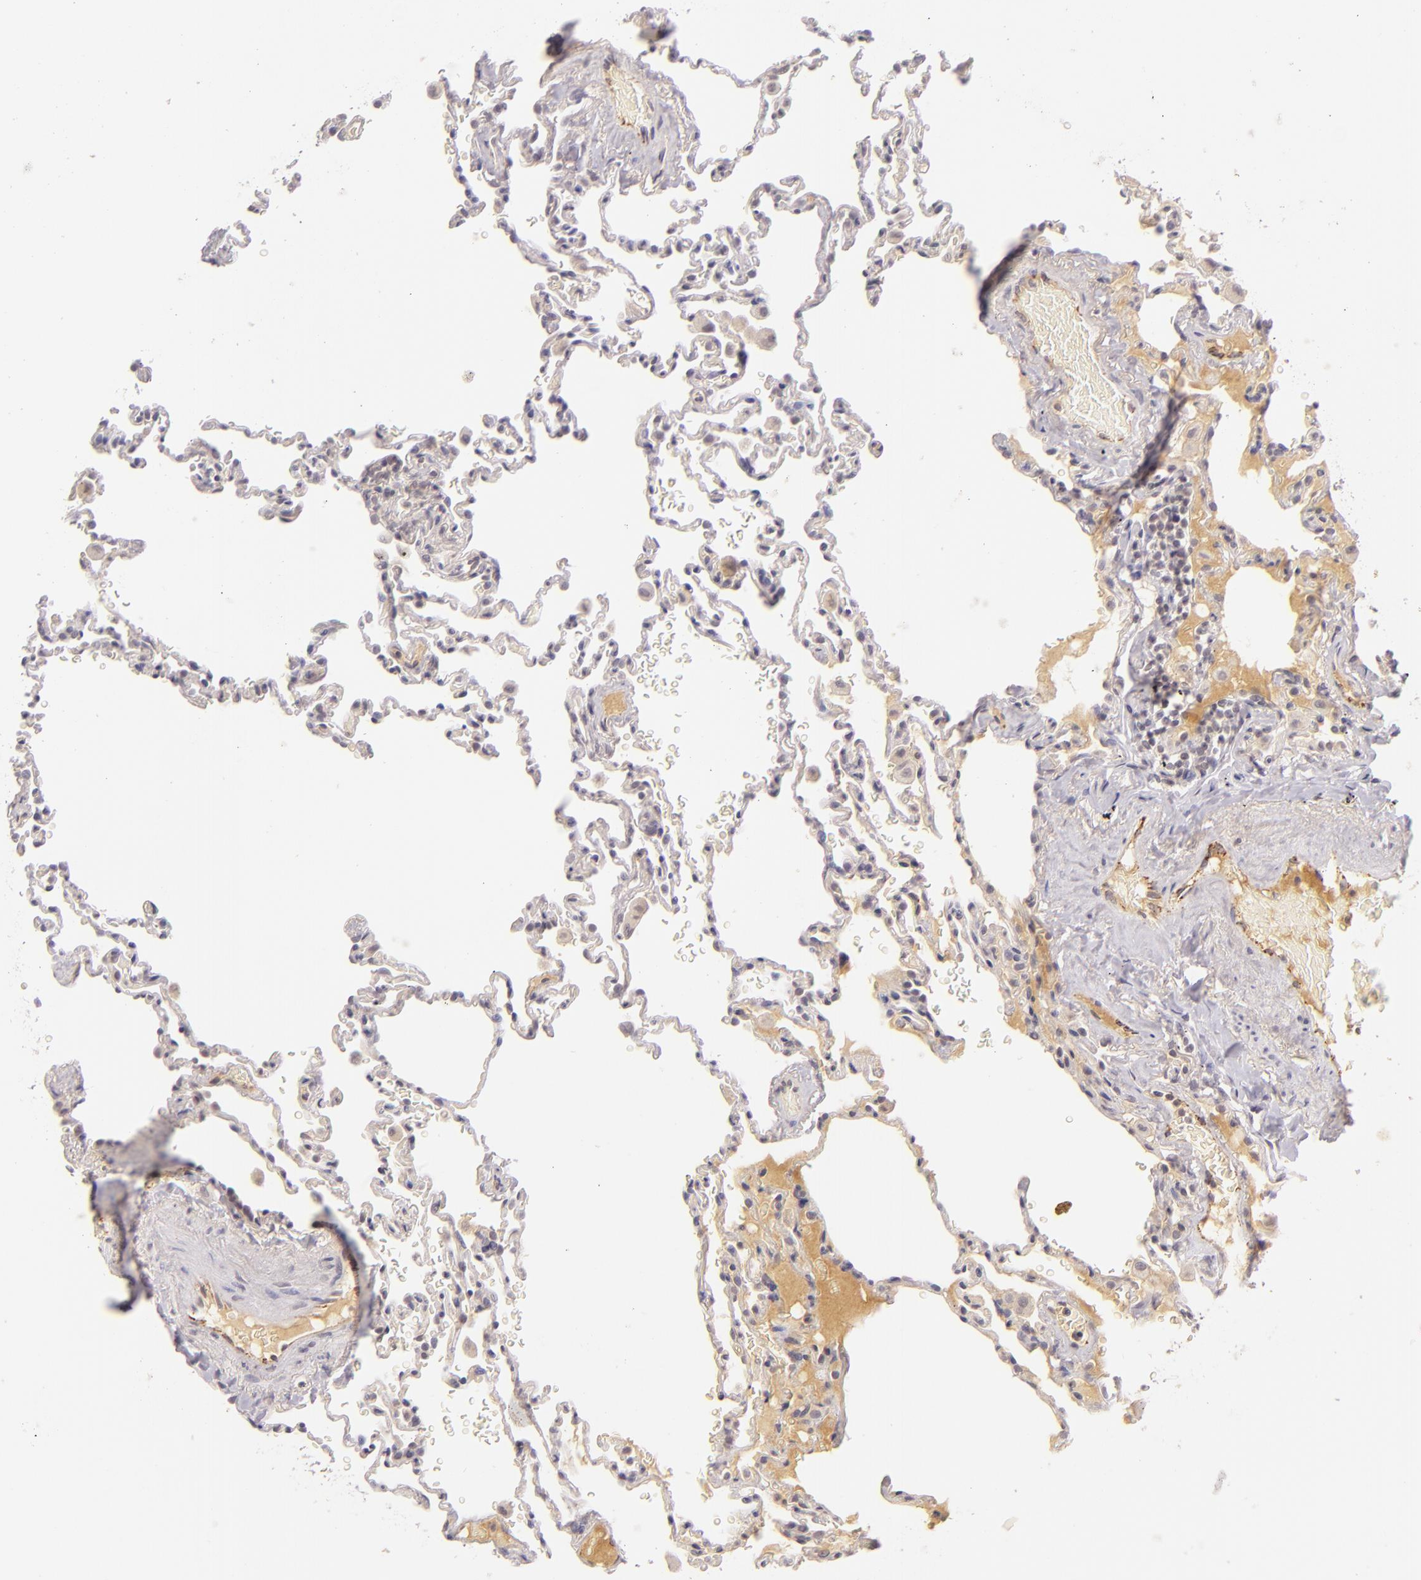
{"staining": {"intensity": "negative", "quantity": "none", "location": "none"}, "tissue": "lung", "cell_type": "Alveolar cells", "image_type": "normal", "snomed": [{"axis": "morphology", "description": "Normal tissue, NOS"}, {"axis": "topography", "description": "Lung"}], "caption": "High magnification brightfield microscopy of normal lung stained with DAB (3,3'-diaminobenzidine) (brown) and counterstained with hematoxylin (blue): alveolar cells show no significant positivity. (Stains: DAB IHC with hematoxylin counter stain, Microscopy: brightfield microscopy at high magnification).", "gene": "CASP8", "patient": {"sex": "male", "age": 59}}